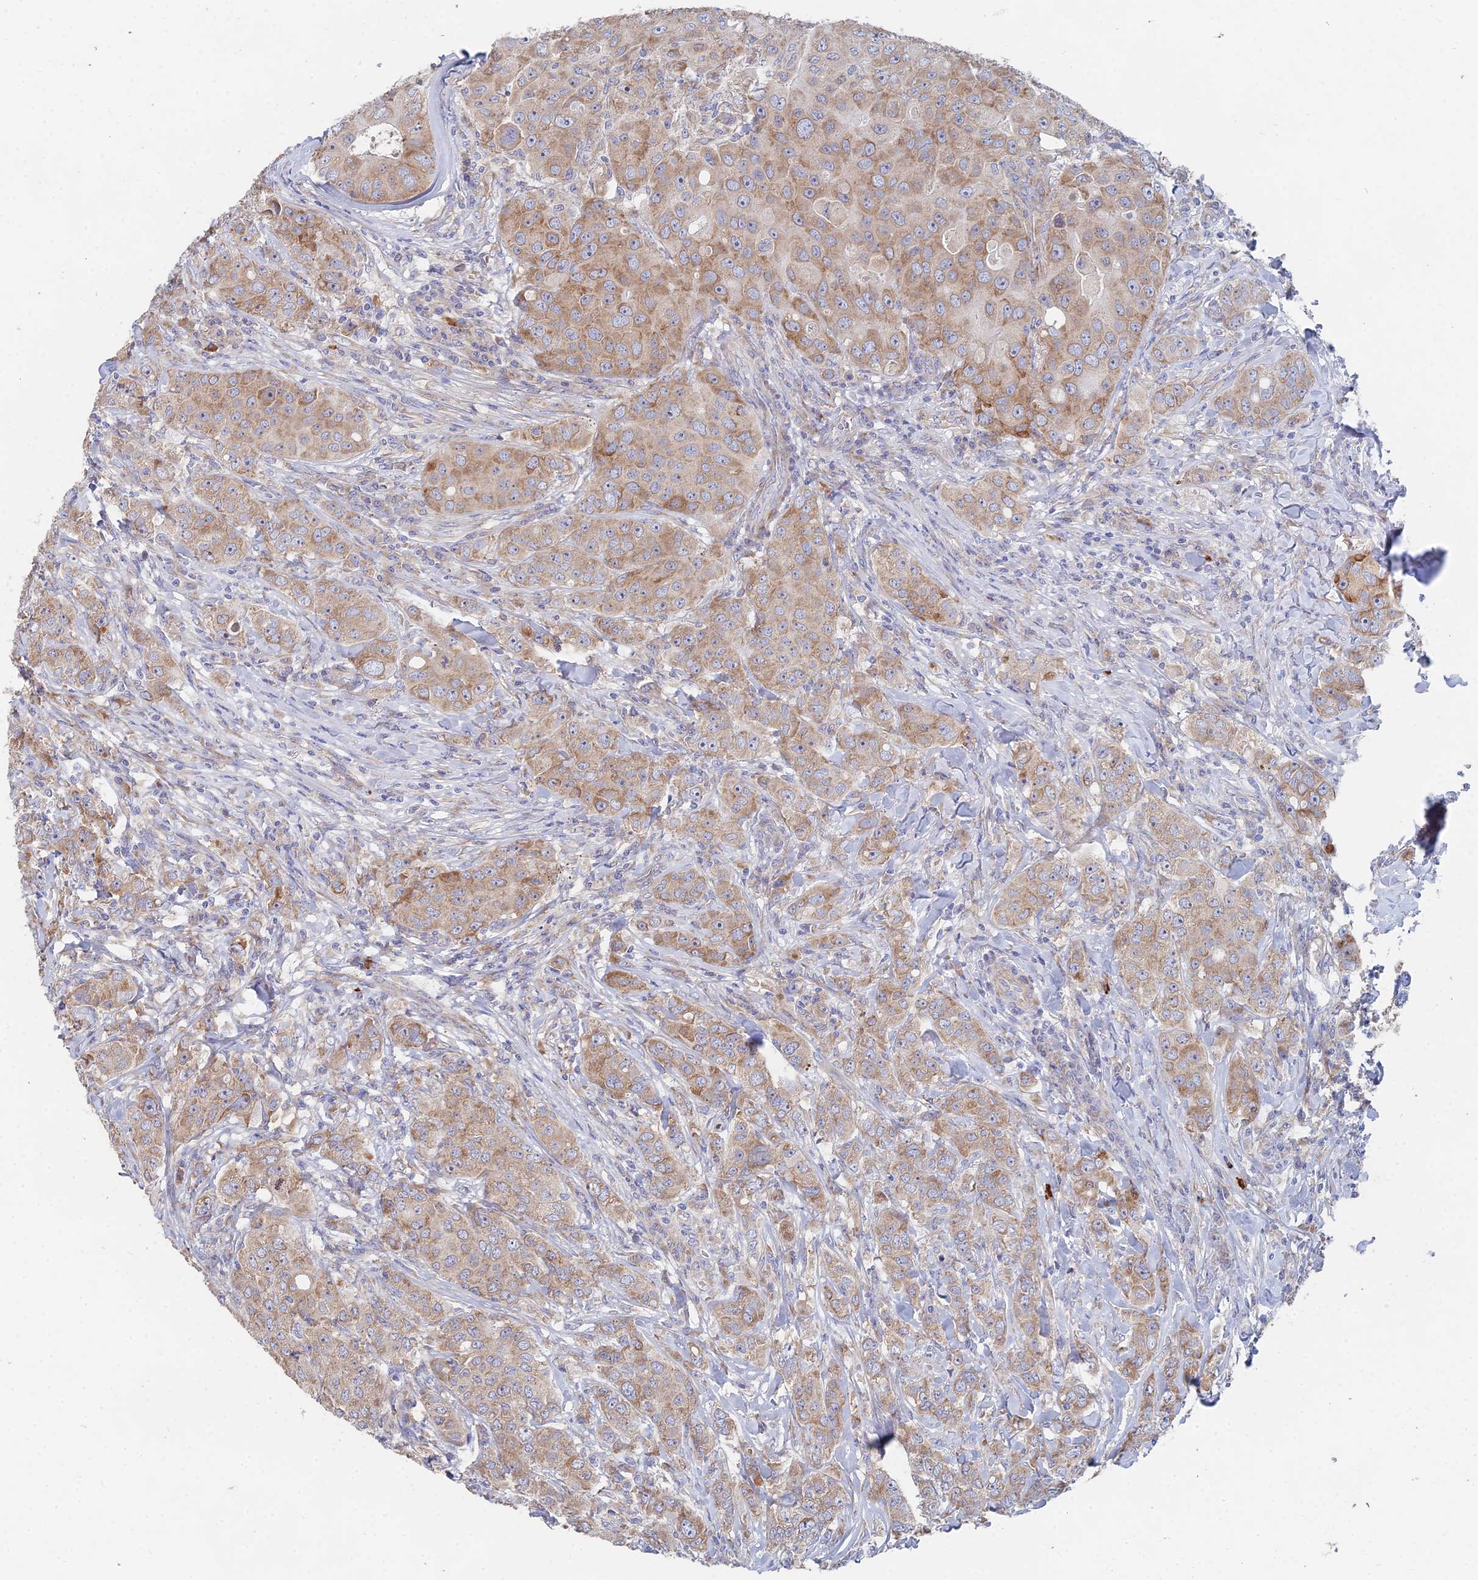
{"staining": {"intensity": "moderate", "quantity": "25%-75%", "location": "cytoplasmic/membranous"}, "tissue": "breast cancer", "cell_type": "Tumor cells", "image_type": "cancer", "snomed": [{"axis": "morphology", "description": "Duct carcinoma"}, {"axis": "topography", "description": "Breast"}], "caption": "A high-resolution histopathology image shows immunohistochemistry staining of breast cancer (intraductal carcinoma), which exhibits moderate cytoplasmic/membranous expression in approximately 25%-75% of tumor cells.", "gene": "ELOF1", "patient": {"sex": "female", "age": 43}}